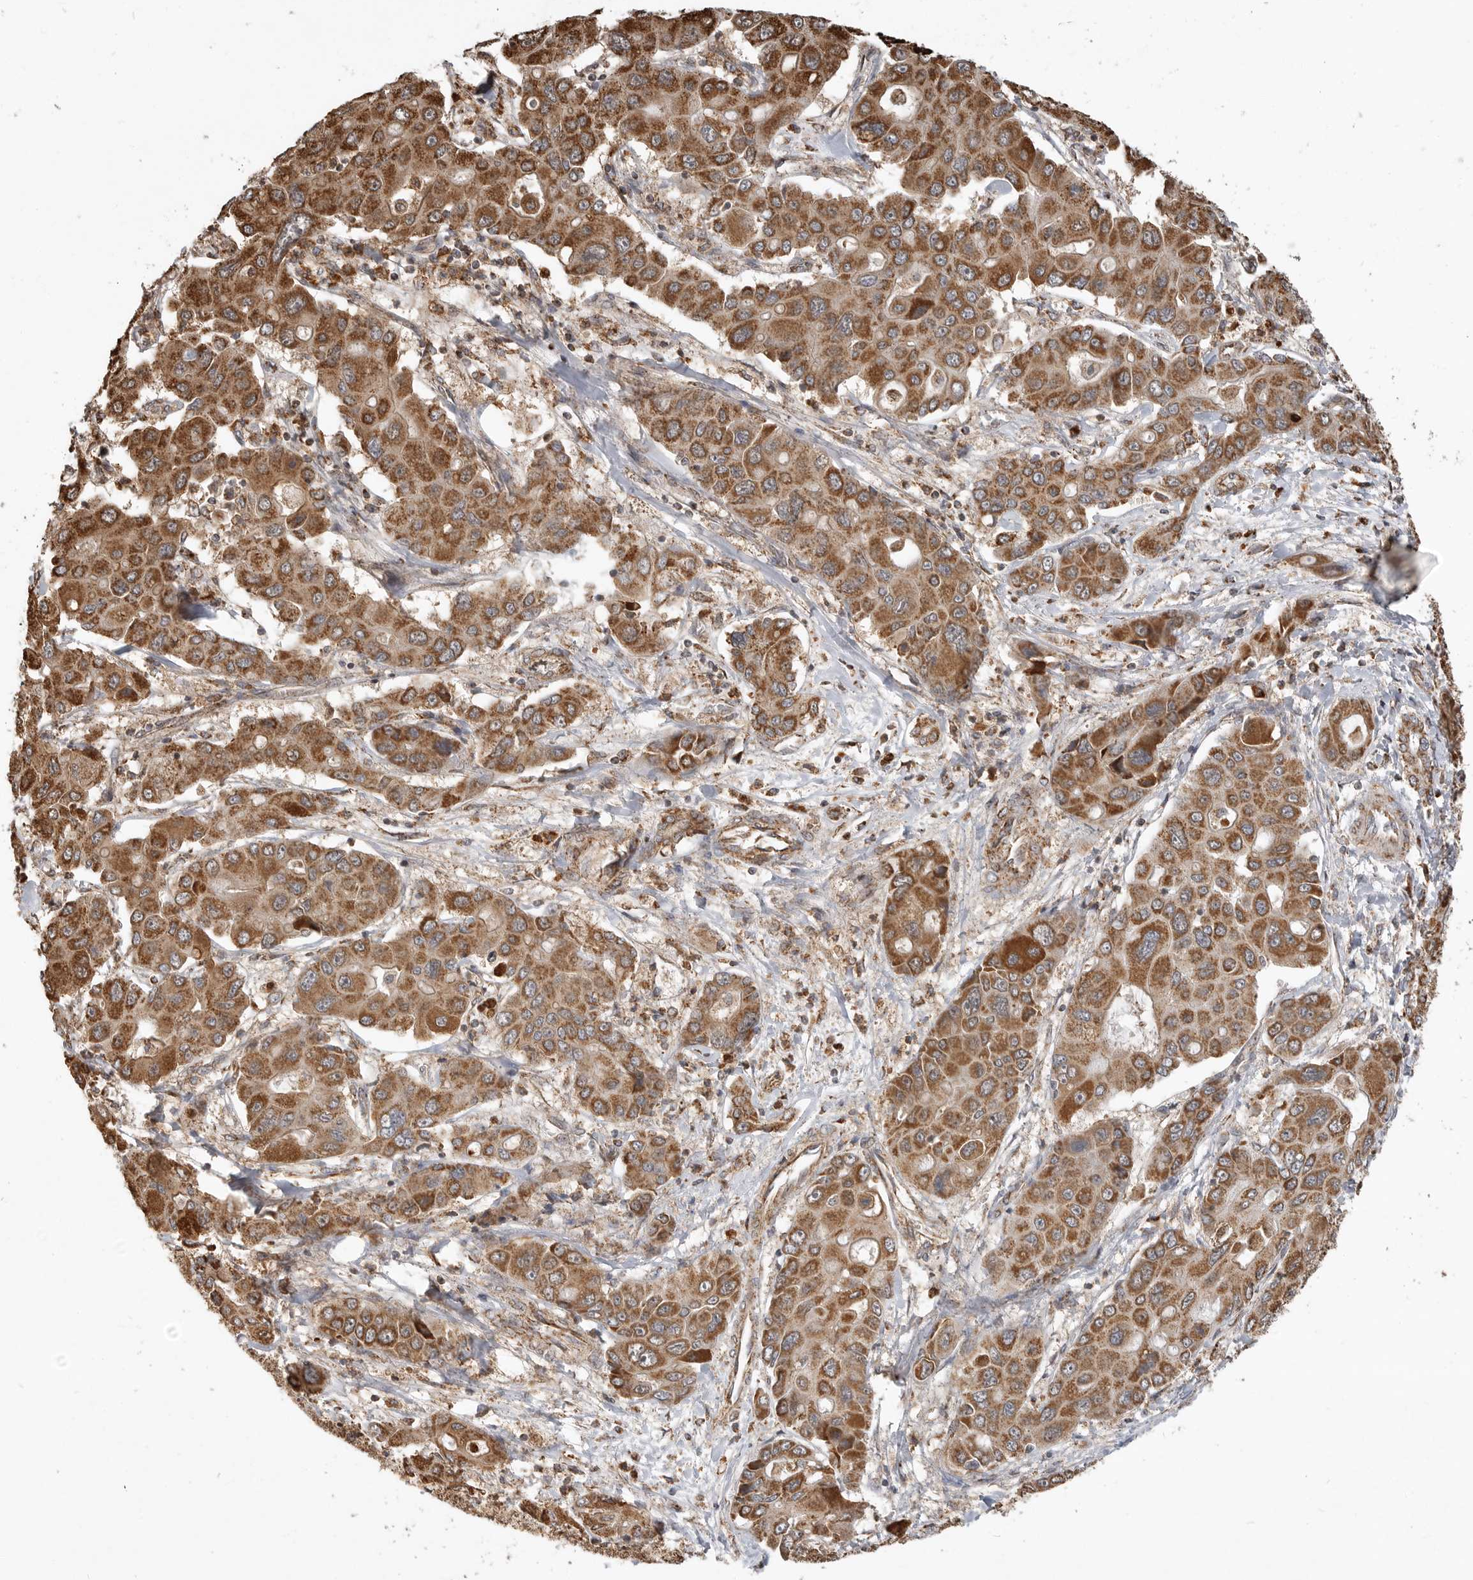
{"staining": {"intensity": "moderate", "quantity": ">75%", "location": "cytoplasmic/membranous"}, "tissue": "liver cancer", "cell_type": "Tumor cells", "image_type": "cancer", "snomed": [{"axis": "morphology", "description": "Cholangiocarcinoma"}, {"axis": "topography", "description": "Liver"}], "caption": "Protein analysis of cholangiocarcinoma (liver) tissue reveals moderate cytoplasmic/membranous staining in approximately >75% of tumor cells.", "gene": "GCNT2", "patient": {"sex": "male", "age": 67}}